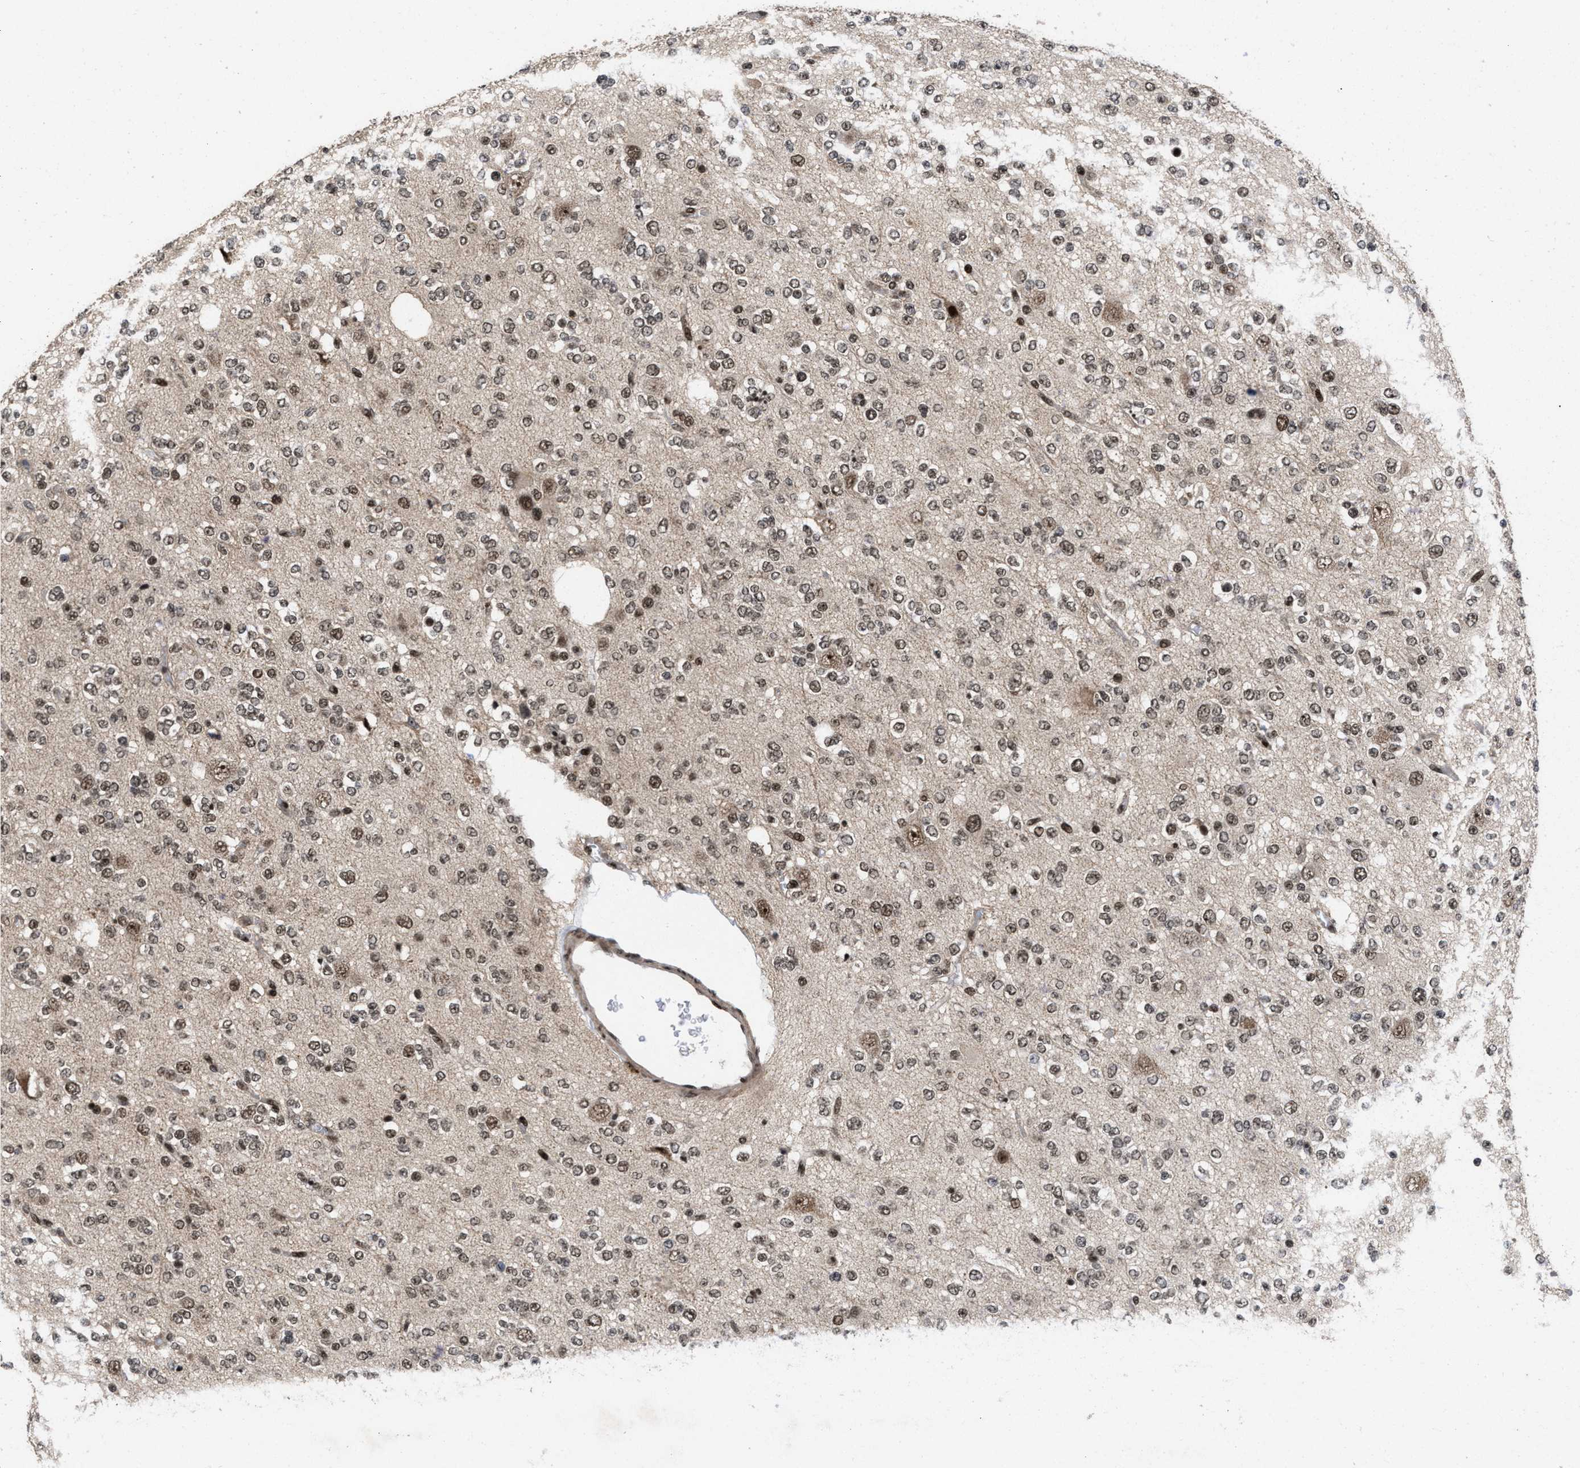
{"staining": {"intensity": "moderate", "quantity": ">75%", "location": "nuclear"}, "tissue": "glioma", "cell_type": "Tumor cells", "image_type": "cancer", "snomed": [{"axis": "morphology", "description": "Glioma, malignant, Low grade"}, {"axis": "topography", "description": "Brain"}], "caption": "Immunohistochemical staining of human malignant glioma (low-grade) exhibits moderate nuclear protein positivity in approximately >75% of tumor cells. Nuclei are stained in blue.", "gene": "WIZ", "patient": {"sex": "male", "age": 38}}